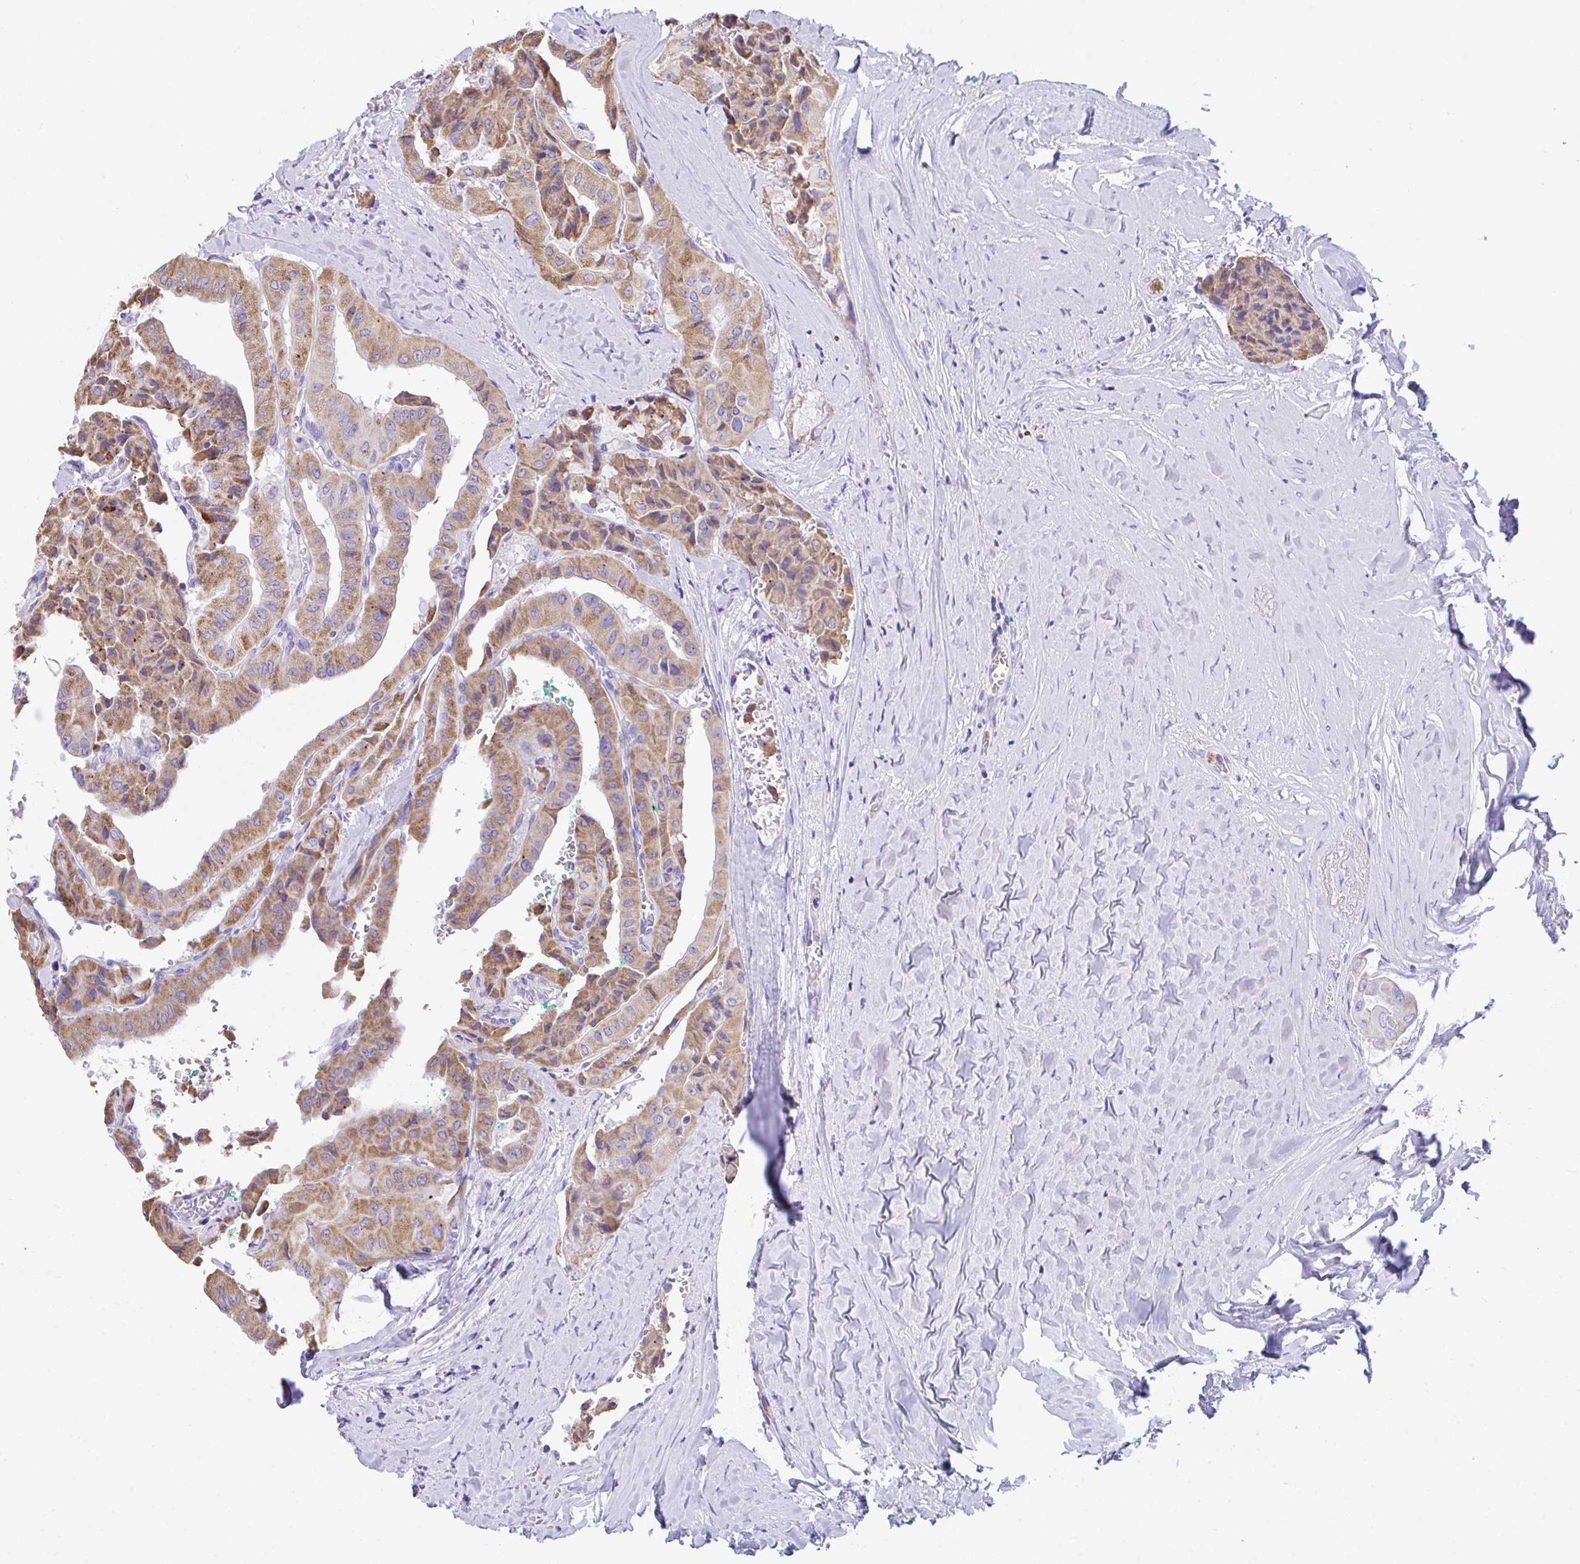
{"staining": {"intensity": "moderate", "quantity": ">75%", "location": "cytoplasmic/membranous"}, "tissue": "thyroid cancer", "cell_type": "Tumor cells", "image_type": "cancer", "snomed": [{"axis": "morphology", "description": "Normal tissue, NOS"}, {"axis": "morphology", "description": "Papillary adenocarcinoma, NOS"}, {"axis": "topography", "description": "Thyroid gland"}], "caption": "A medium amount of moderate cytoplasmic/membranous staining is identified in about >75% of tumor cells in thyroid papillary adenocarcinoma tissue.", "gene": "NLRP8", "patient": {"sex": "female", "age": 59}}